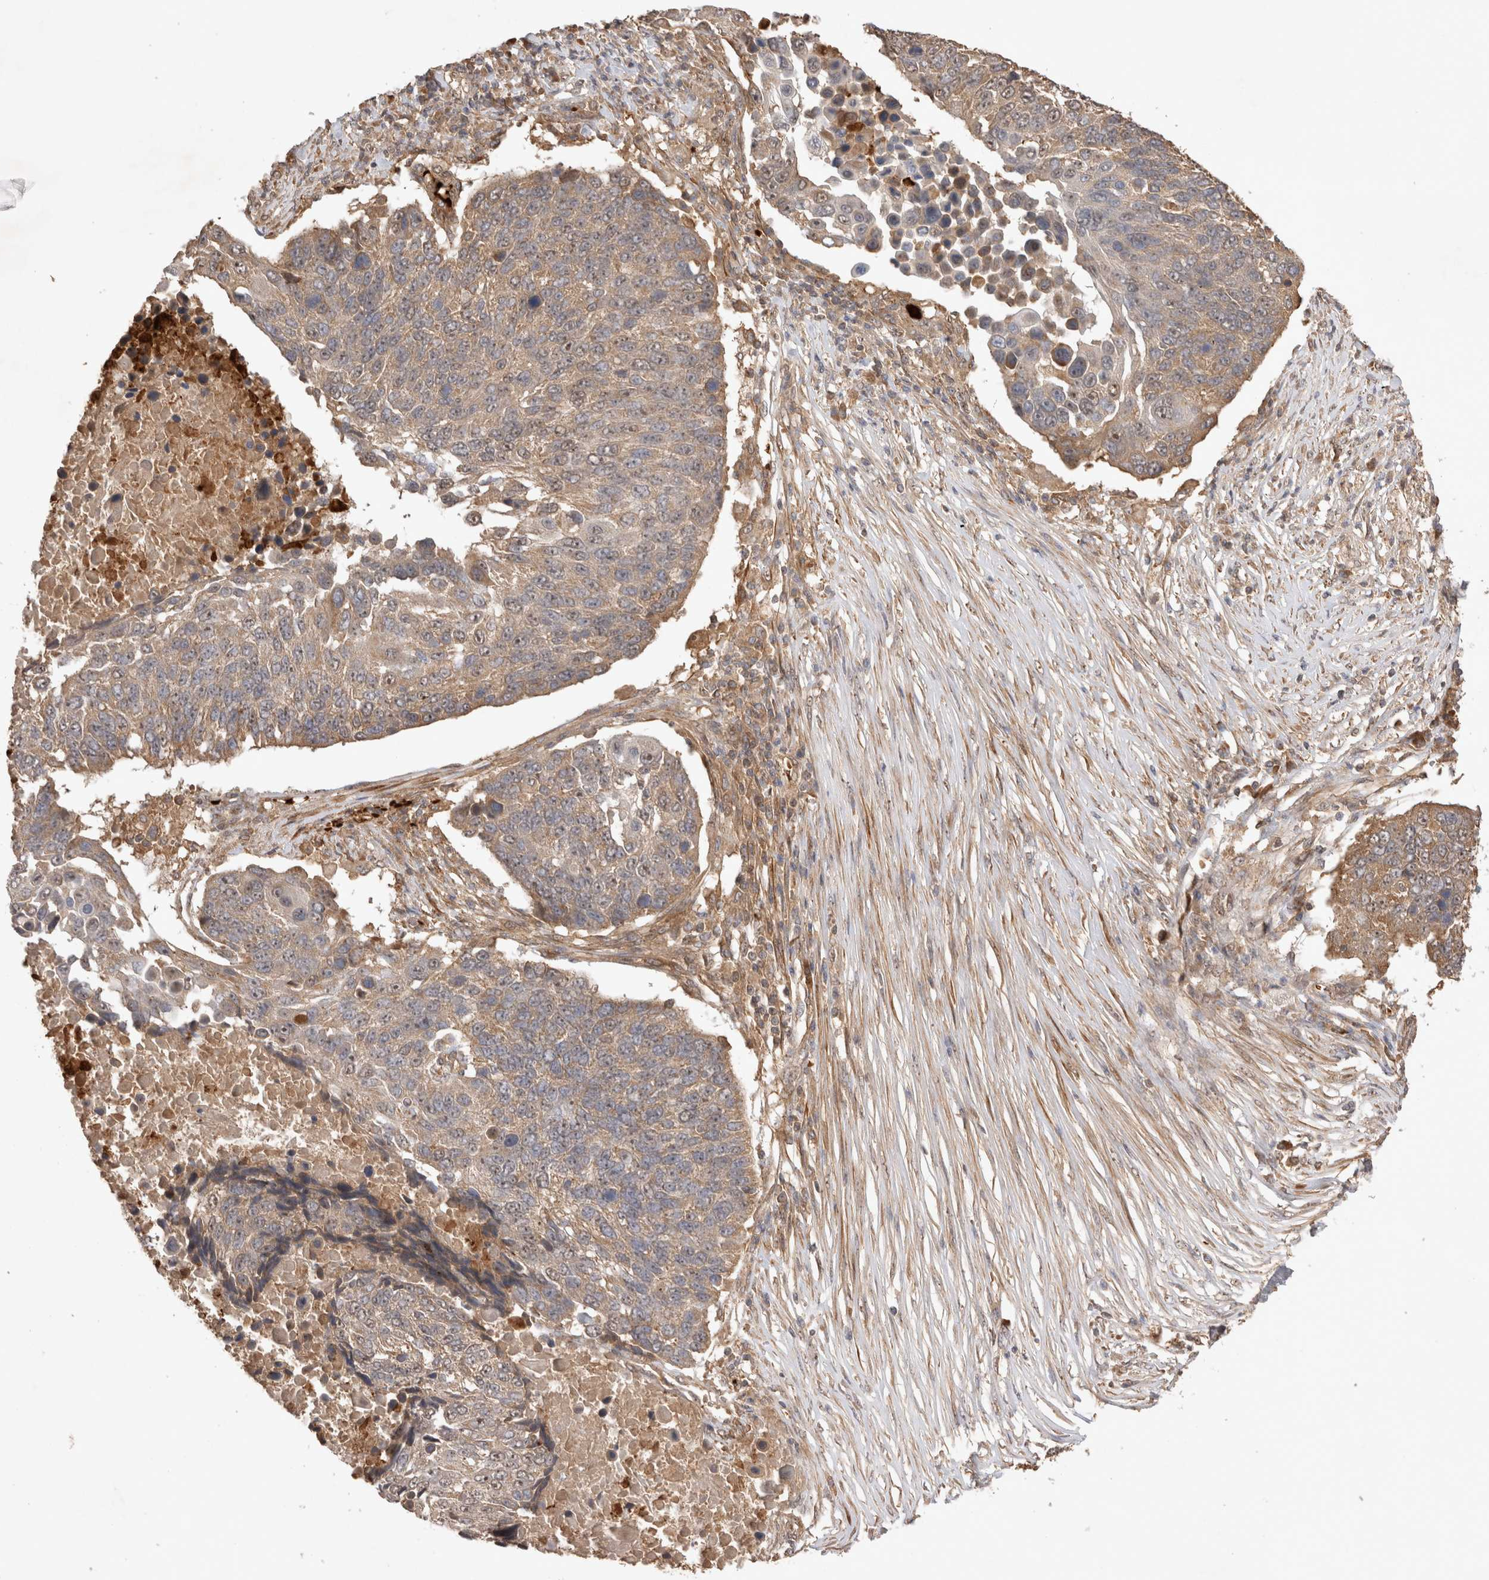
{"staining": {"intensity": "weak", "quantity": ">75%", "location": "cytoplasmic/membranous,nuclear"}, "tissue": "lung cancer", "cell_type": "Tumor cells", "image_type": "cancer", "snomed": [{"axis": "morphology", "description": "Squamous cell carcinoma, NOS"}, {"axis": "topography", "description": "Lung"}], "caption": "This histopathology image reveals IHC staining of human lung cancer (squamous cell carcinoma), with low weak cytoplasmic/membranous and nuclear expression in about >75% of tumor cells.", "gene": "FAM221A", "patient": {"sex": "male", "age": 66}}